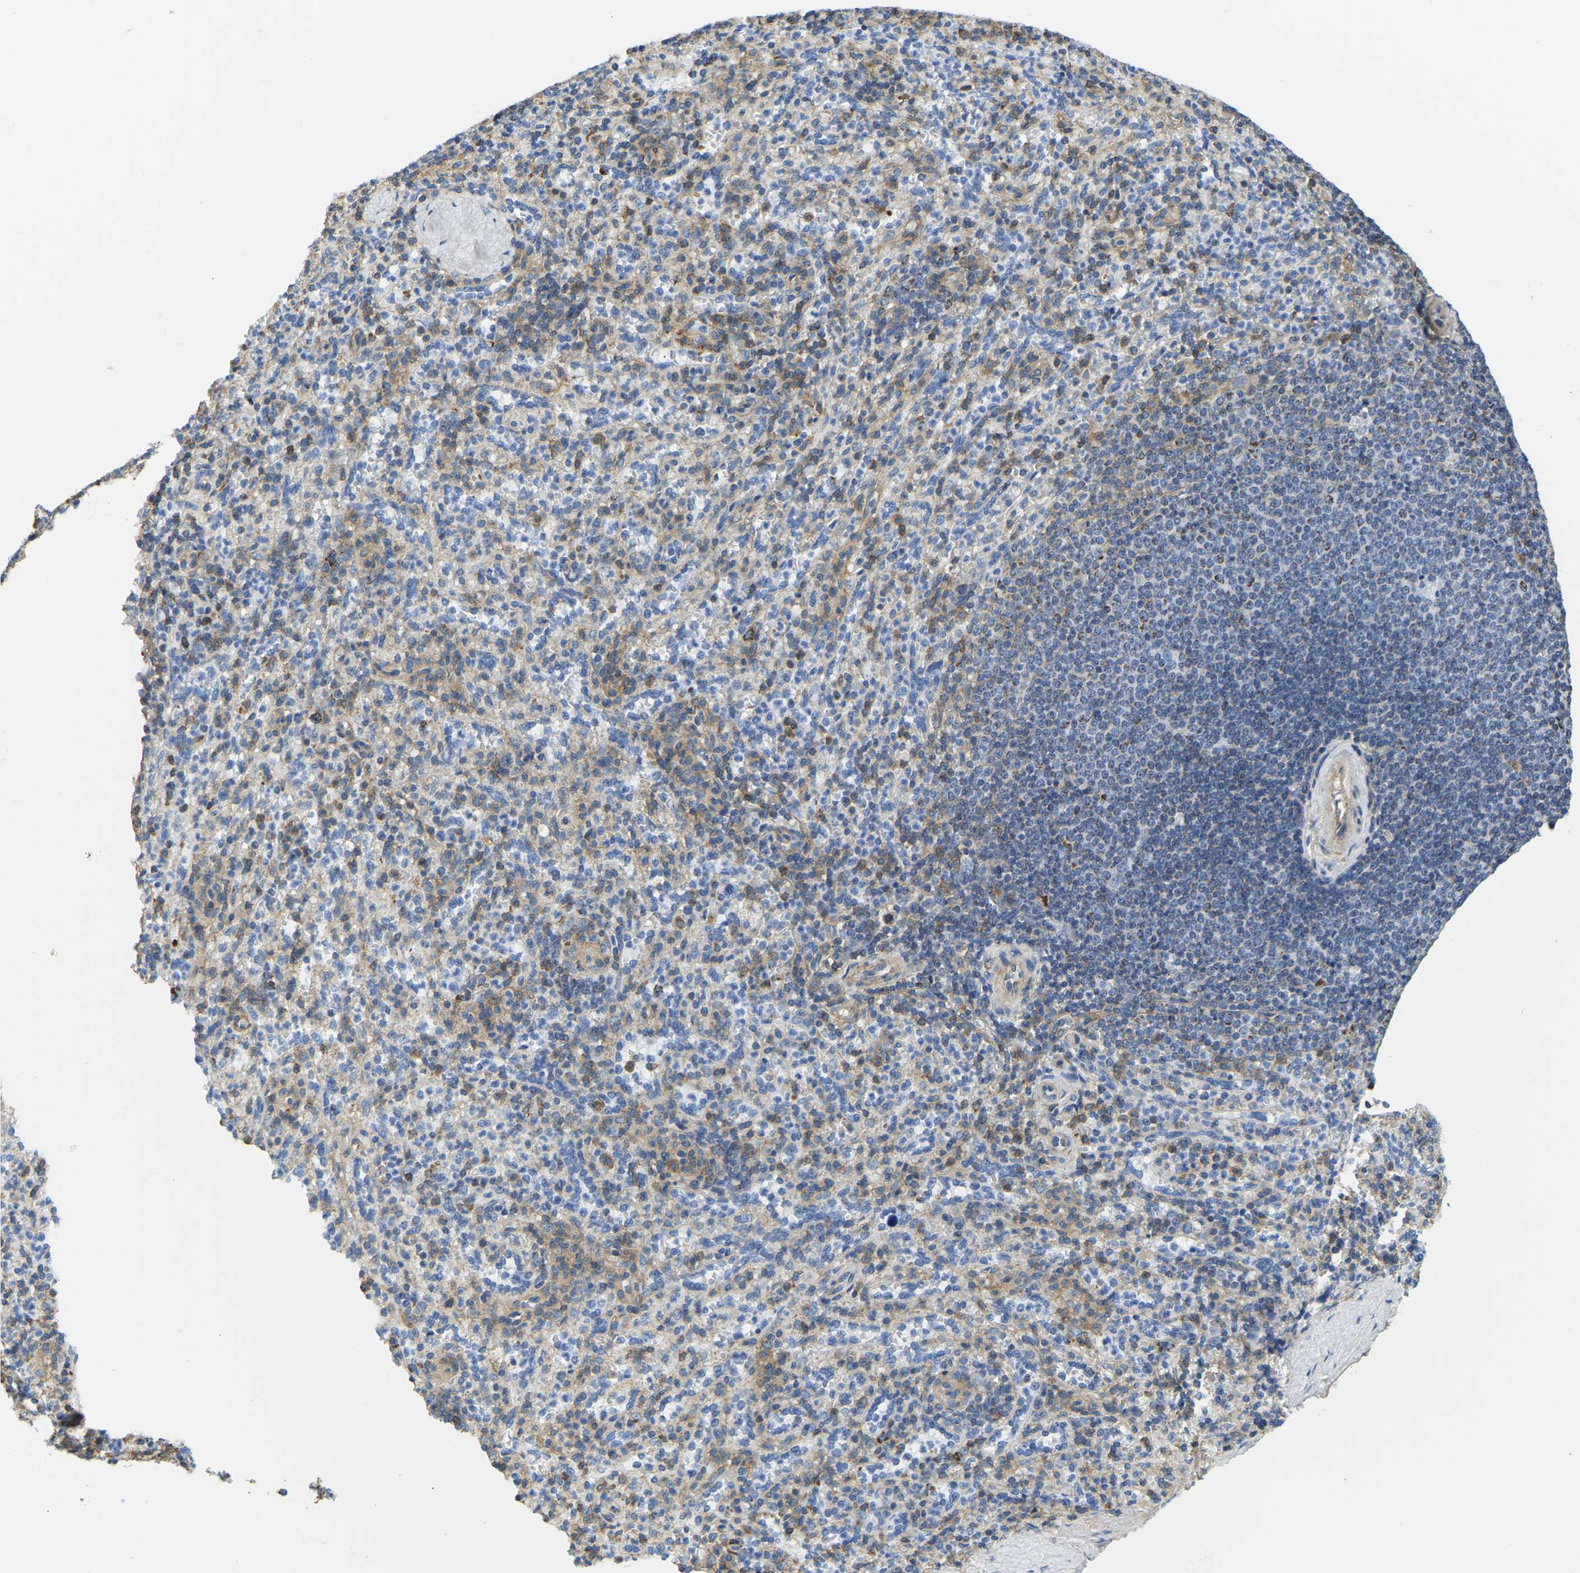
{"staining": {"intensity": "moderate", "quantity": "25%-75%", "location": "cytoplasmic/membranous"}, "tissue": "spleen", "cell_type": "Cells in red pulp", "image_type": "normal", "snomed": [{"axis": "morphology", "description": "Normal tissue, NOS"}, {"axis": "topography", "description": "Spleen"}], "caption": "Moderate cytoplasmic/membranous expression for a protein is seen in about 25%-75% of cells in red pulp of normal spleen using immunohistochemistry.", "gene": "AHNAK", "patient": {"sex": "male", "age": 36}}